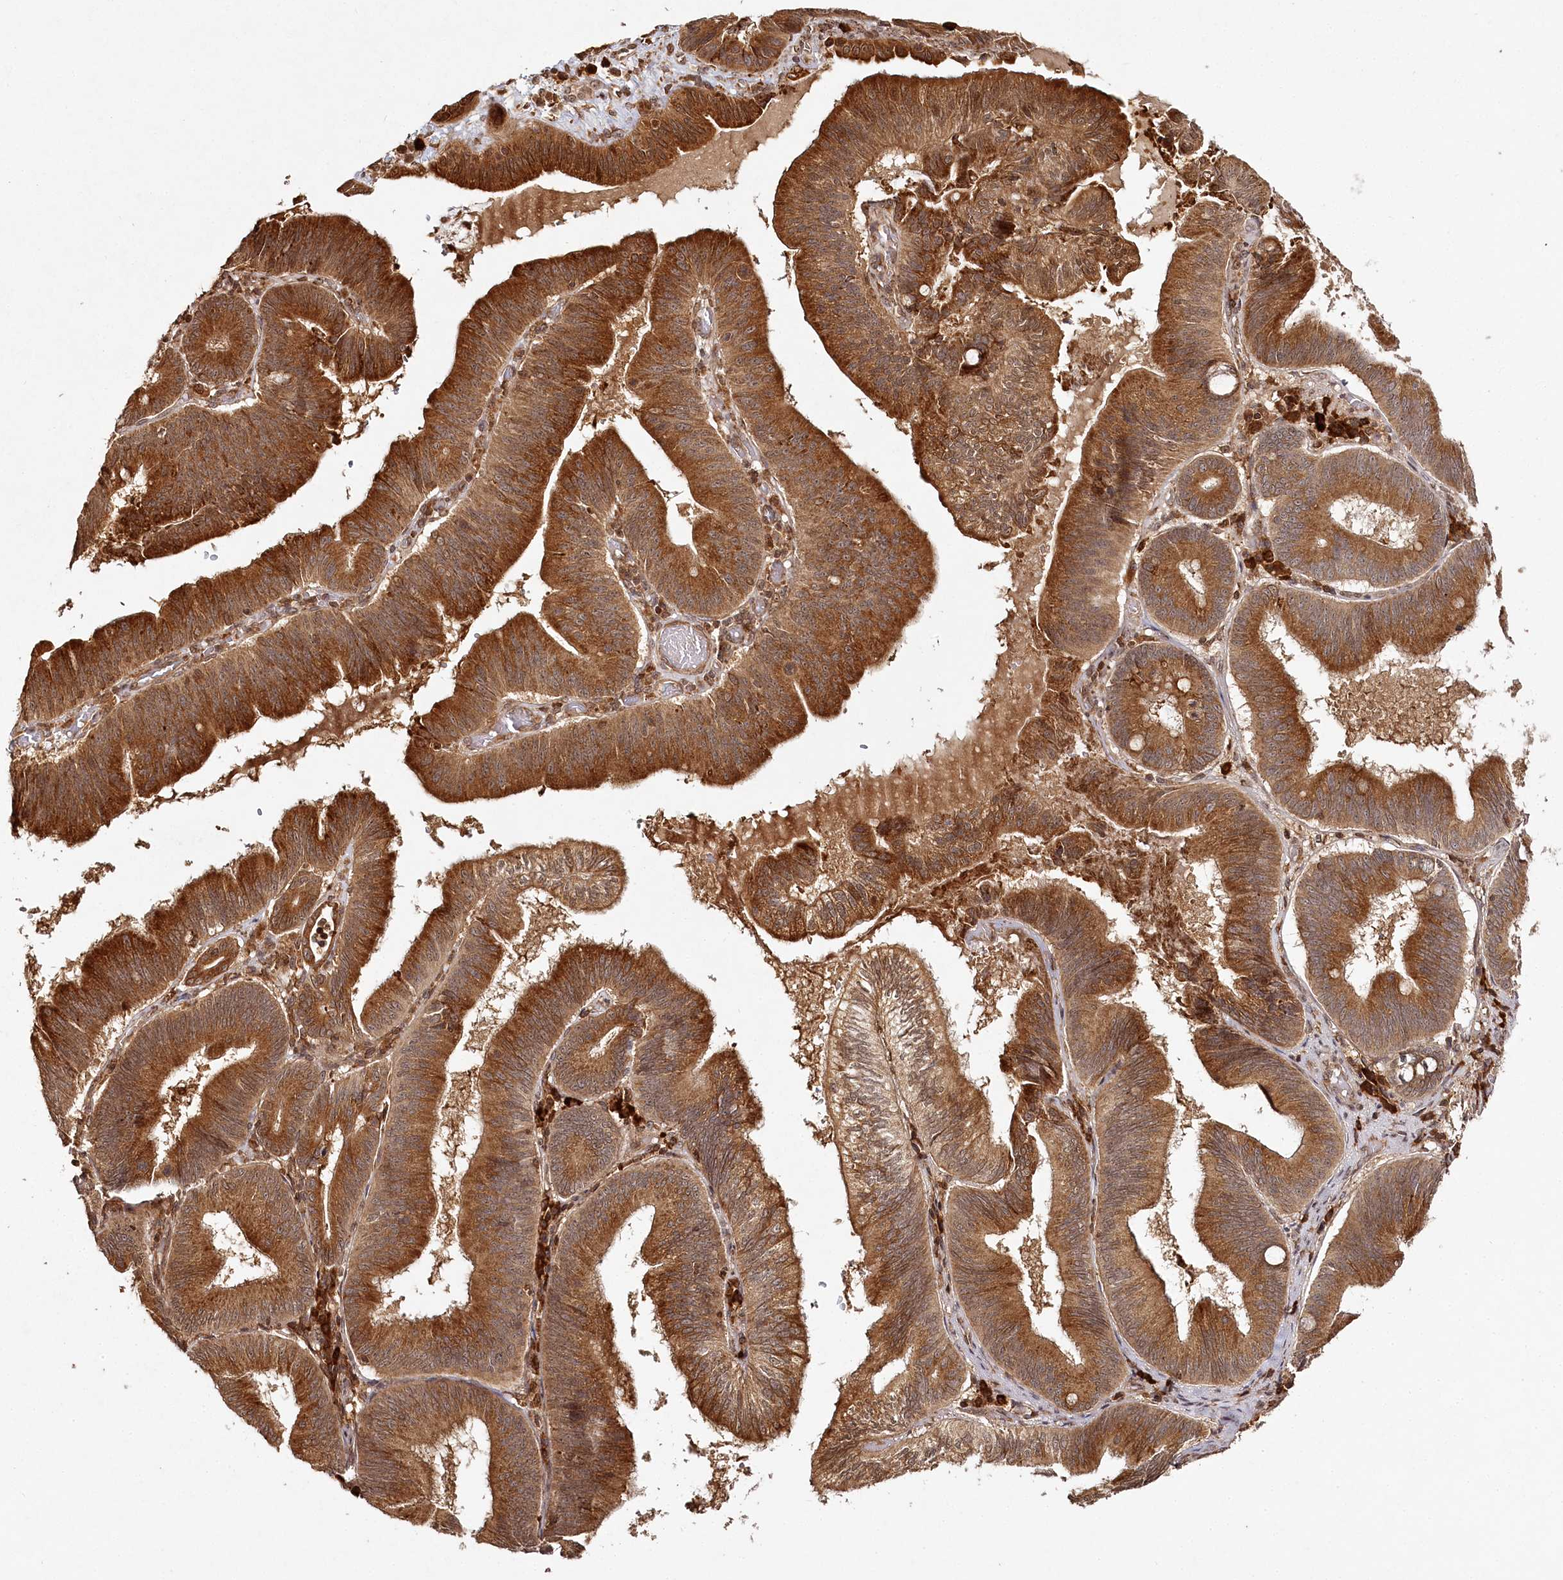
{"staining": {"intensity": "strong", "quantity": ">75%", "location": "cytoplasmic/membranous,nuclear"}, "tissue": "pancreatic cancer", "cell_type": "Tumor cells", "image_type": "cancer", "snomed": [{"axis": "morphology", "description": "Adenocarcinoma, NOS"}, {"axis": "topography", "description": "Pancreas"}], "caption": "Adenocarcinoma (pancreatic) stained with DAB immunohistochemistry reveals high levels of strong cytoplasmic/membranous and nuclear expression in approximately >75% of tumor cells.", "gene": "ULK2", "patient": {"sex": "male", "age": 82}}